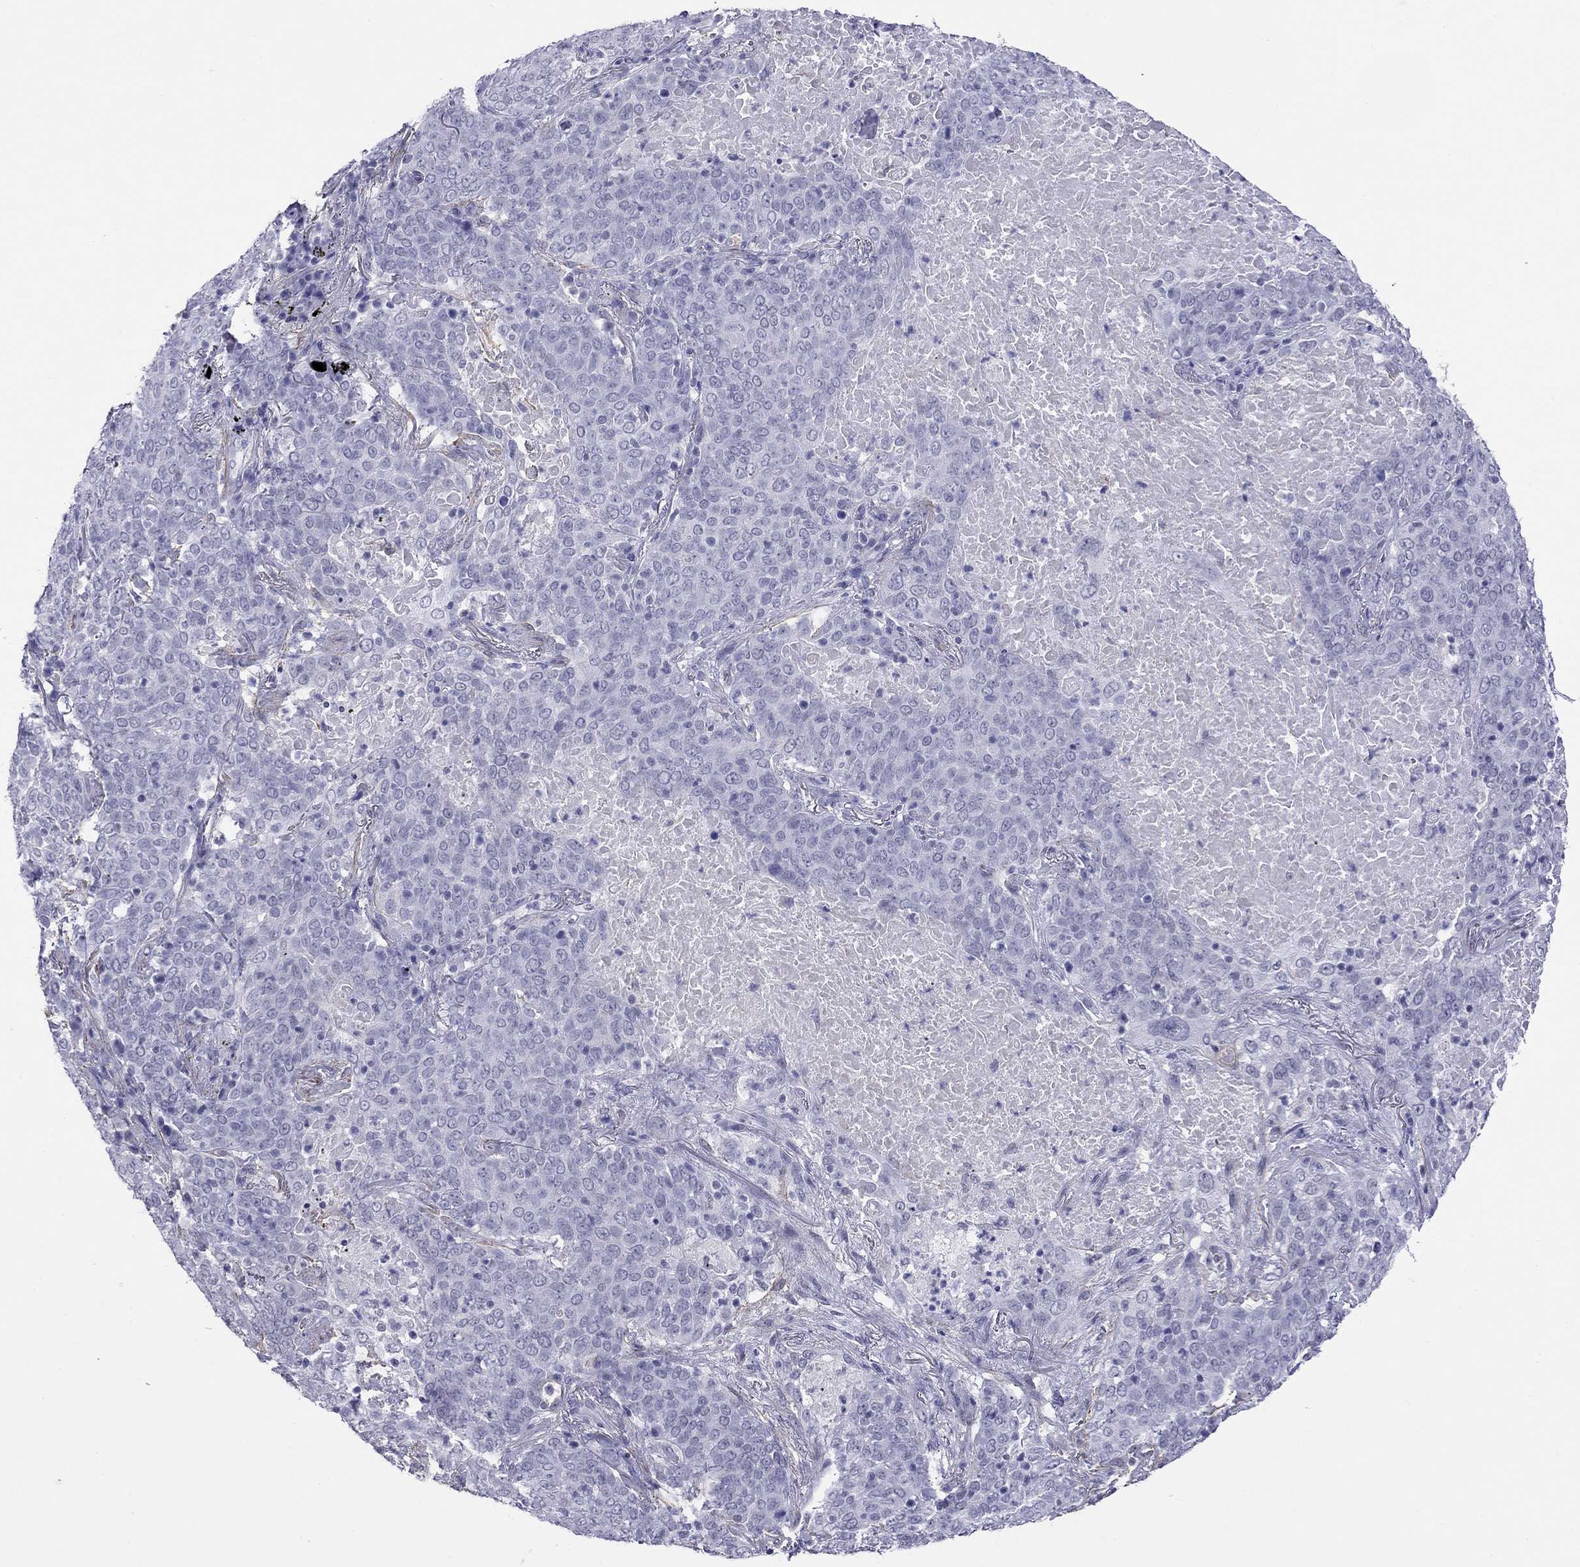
{"staining": {"intensity": "negative", "quantity": "none", "location": "none"}, "tissue": "lung cancer", "cell_type": "Tumor cells", "image_type": "cancer", "snomed": [{"axis": "morphology", "description": "Squamous cell carcinoma, NOS"}, {"axis": "topography", "description": "Lung"}], "caption": "Immunohistochemical staining of human lung cancer displays no significant staining in tumor cells.", "gene": "MYMX", "patient": {"sex": "male", "age": 82}}